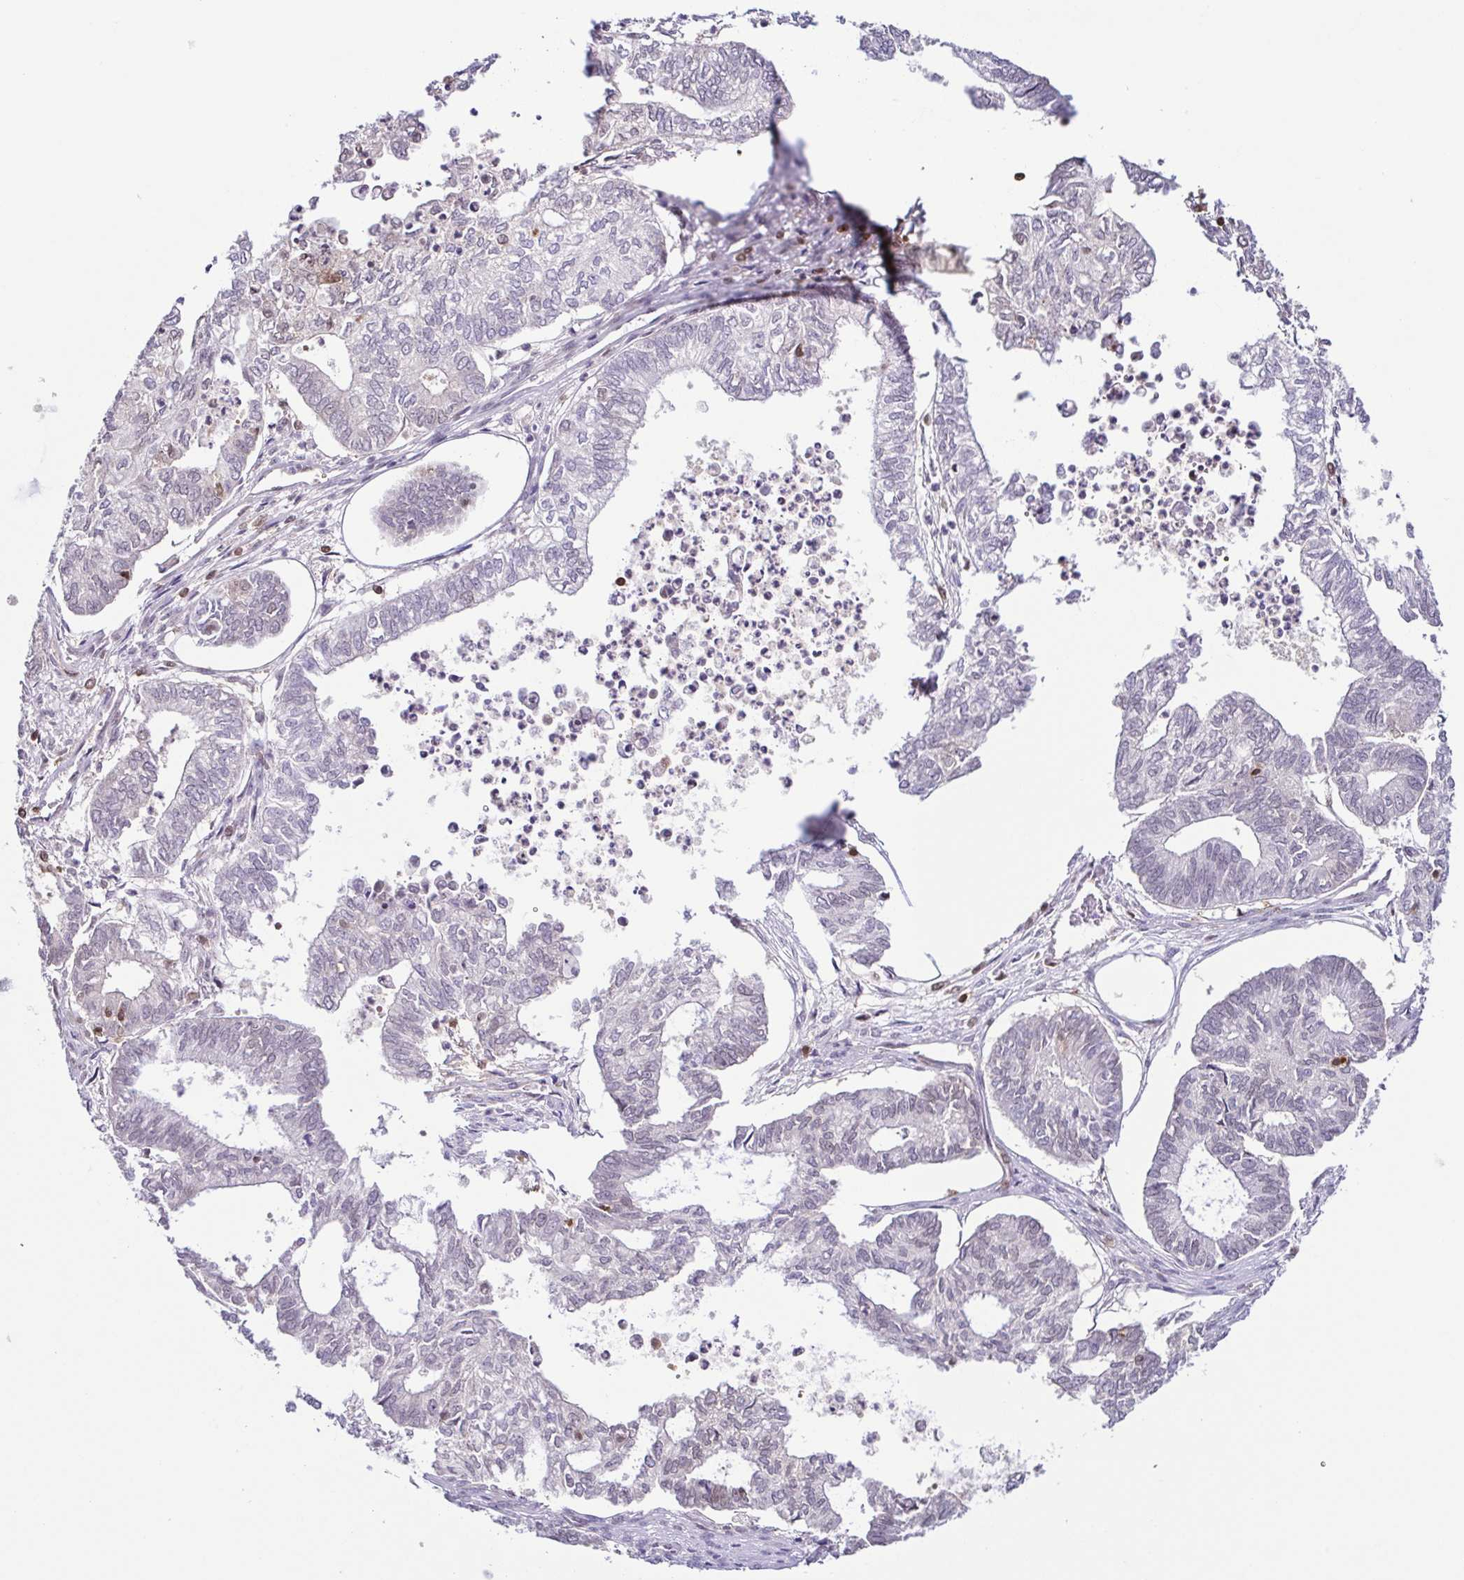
{"staining": {"intensity": "weak", "quantity": "<25%", "location": "nuclear"}, "tissue": "ovarian cancer", "cell_type": "Tumor cells", "image_type": "cancer", "snomed": [{"axis": "morphology", "description": "Carcinoma, endometroid"}, {"axis": "topography", "description": "Ovary"}], "caption": "Immunohistochemistry image of human endometroid carcinoma (ovarian) stained for a protein (brown), which demonstrates no expression in tumor cells.", "gene": "PSMB9", "patient": {"sex": "female", "age": 64}}